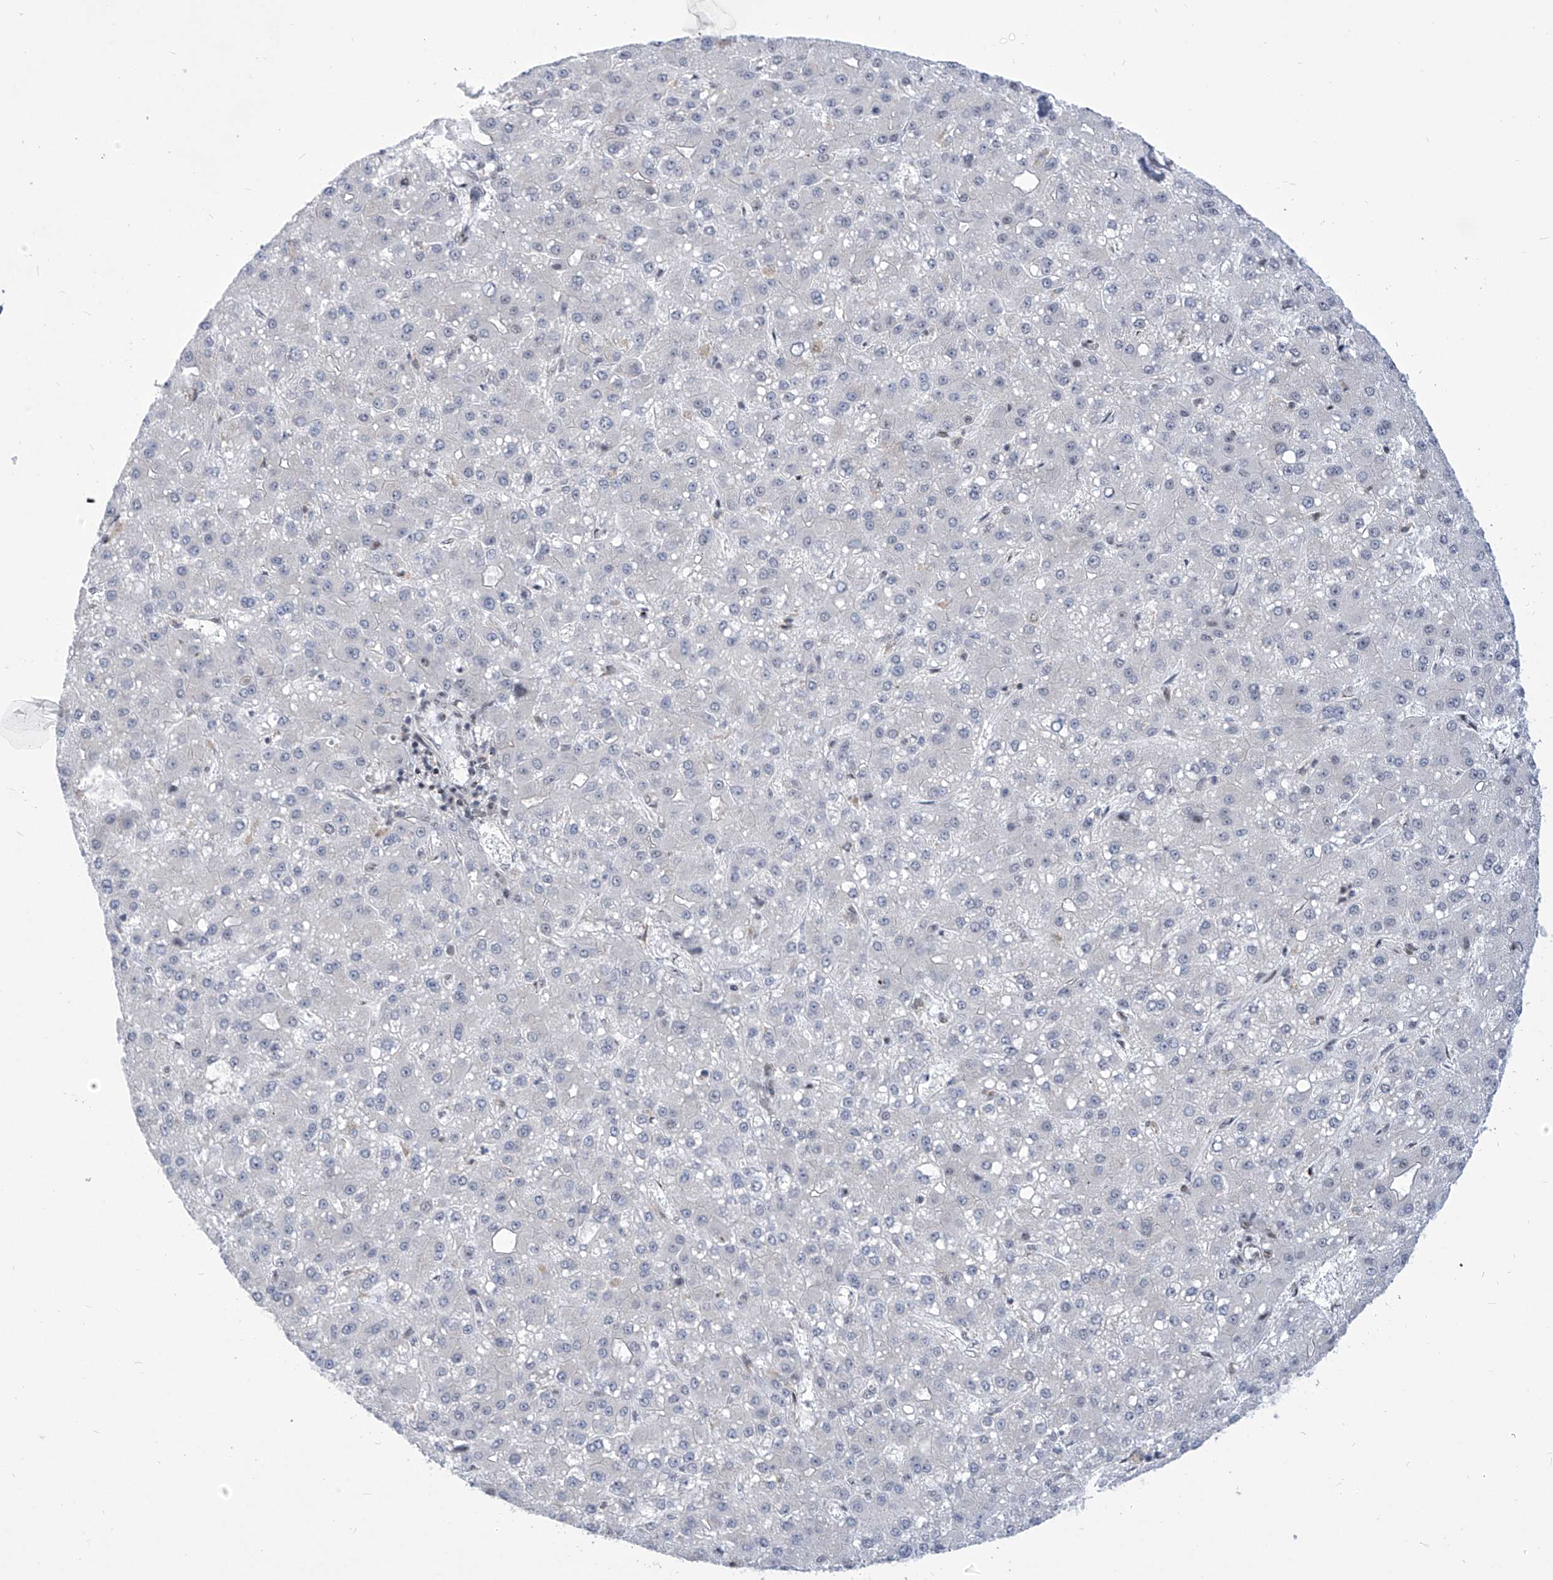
{"staining": {"intensity": "negative", "quantity": "none", "location": "none"}, "tissue": "liver cancer", "cell_type": "Tumor cells", "image_type": "cancer", "snomed": [{"axis": "morphology", "description": "Carcinoma, Hepatocellular, NOS"}, {"axis": "topography", "description": "Liver"}], "caption": "This is an IHC micrograph of liver hepatocellular carcinoma. There is no staining in tumor cells.", "gene": "CEP290", "patient": {"sex": "male", "age": 67}}